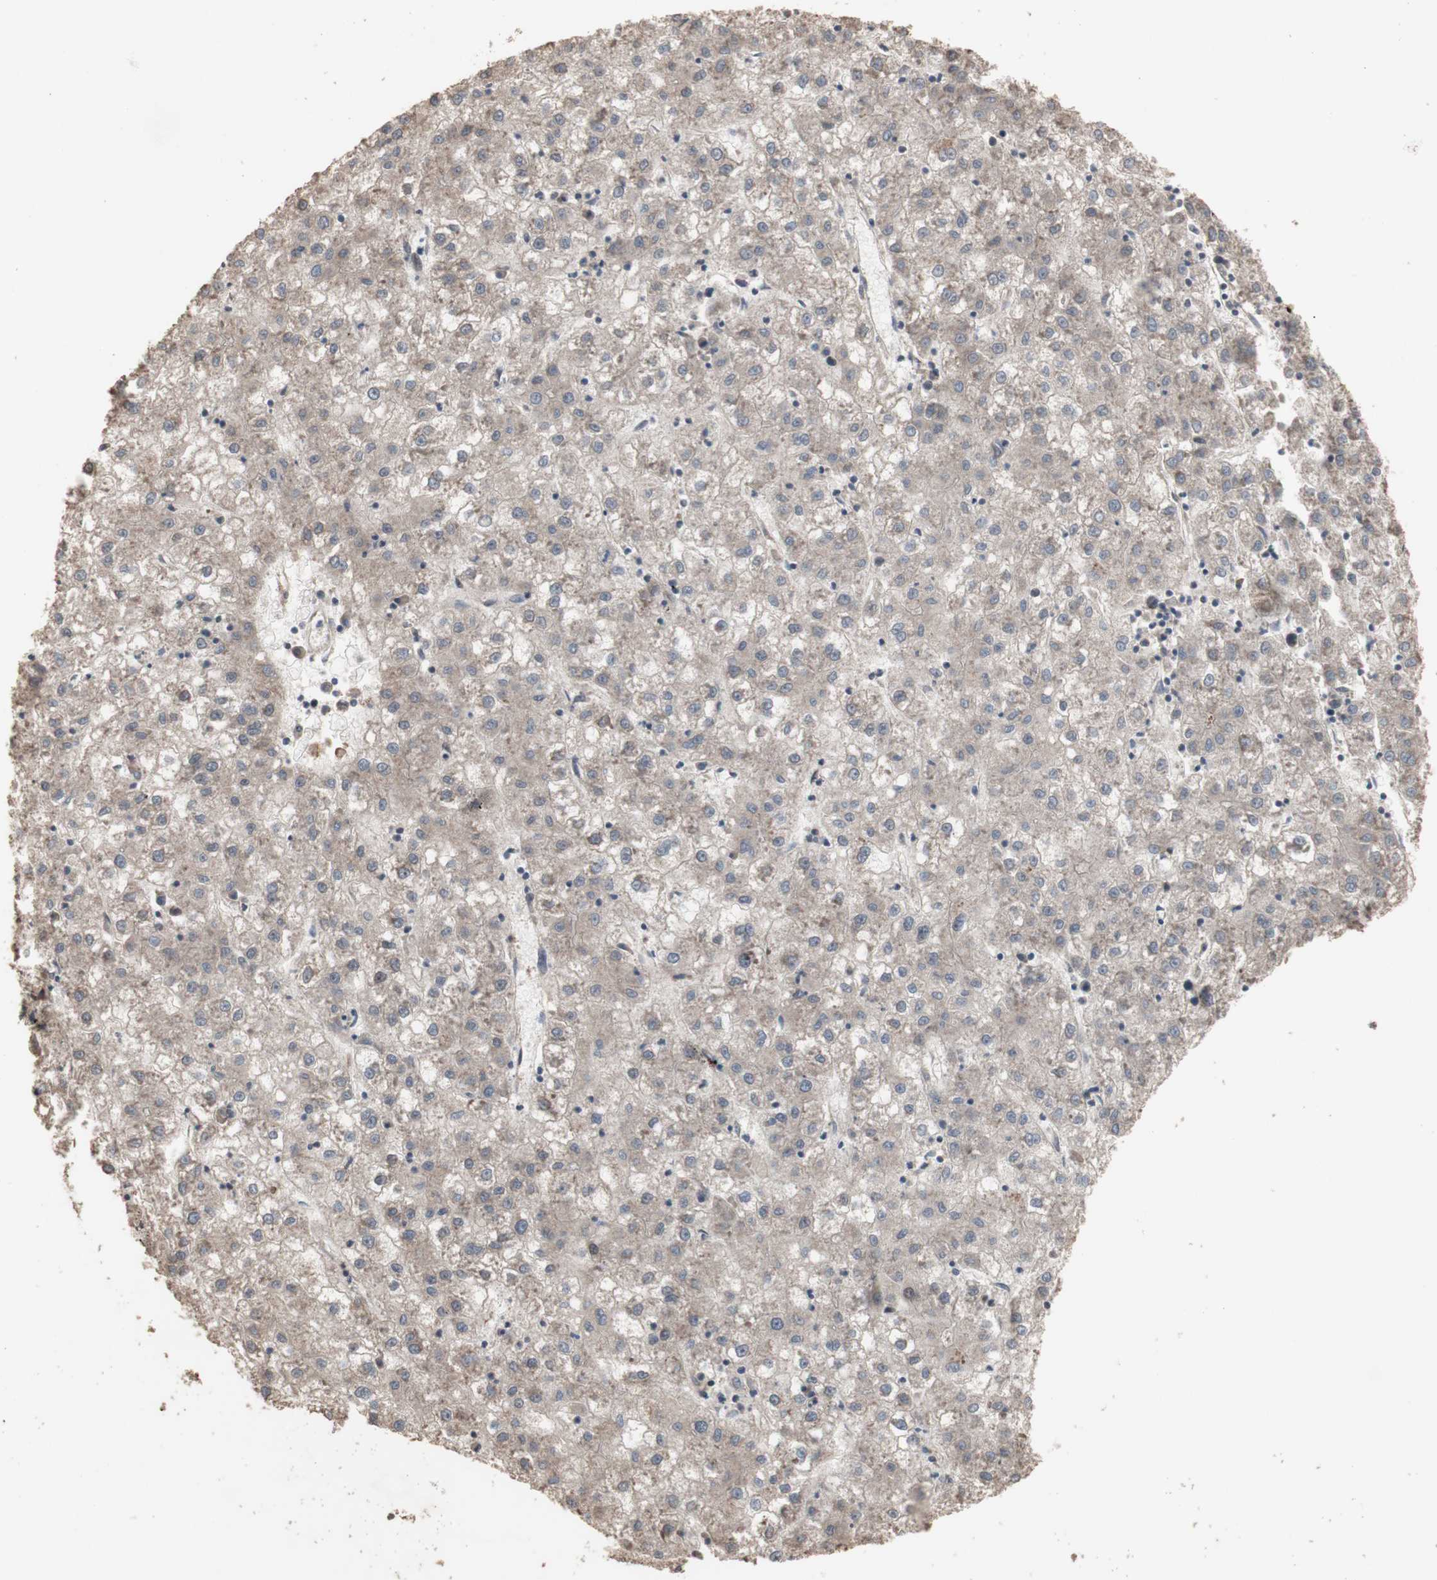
{"staining": {"intensity": "weak", "quantity": "25%-75%", "location": "cytoplasmic/membranous"}, "tissue": "liver cancer", "cell_type": "Tumor cells", "image_type": "cancer", "snomed": [{"axis": "morphology", "description": "Carcinoma, Hepatocellular, NOS"}, {"axis": "topography", "description": "Liver"}], "caption": "This is a photomicrograph of immunohistochemistry (IHC) staining of hepatocellular carcinoma (liver), which shows weak expression in the cytoplasmic/membranous of tumor cells.", "gene": "KANSL1", "patient": {"sex": "male", "age": 72}}